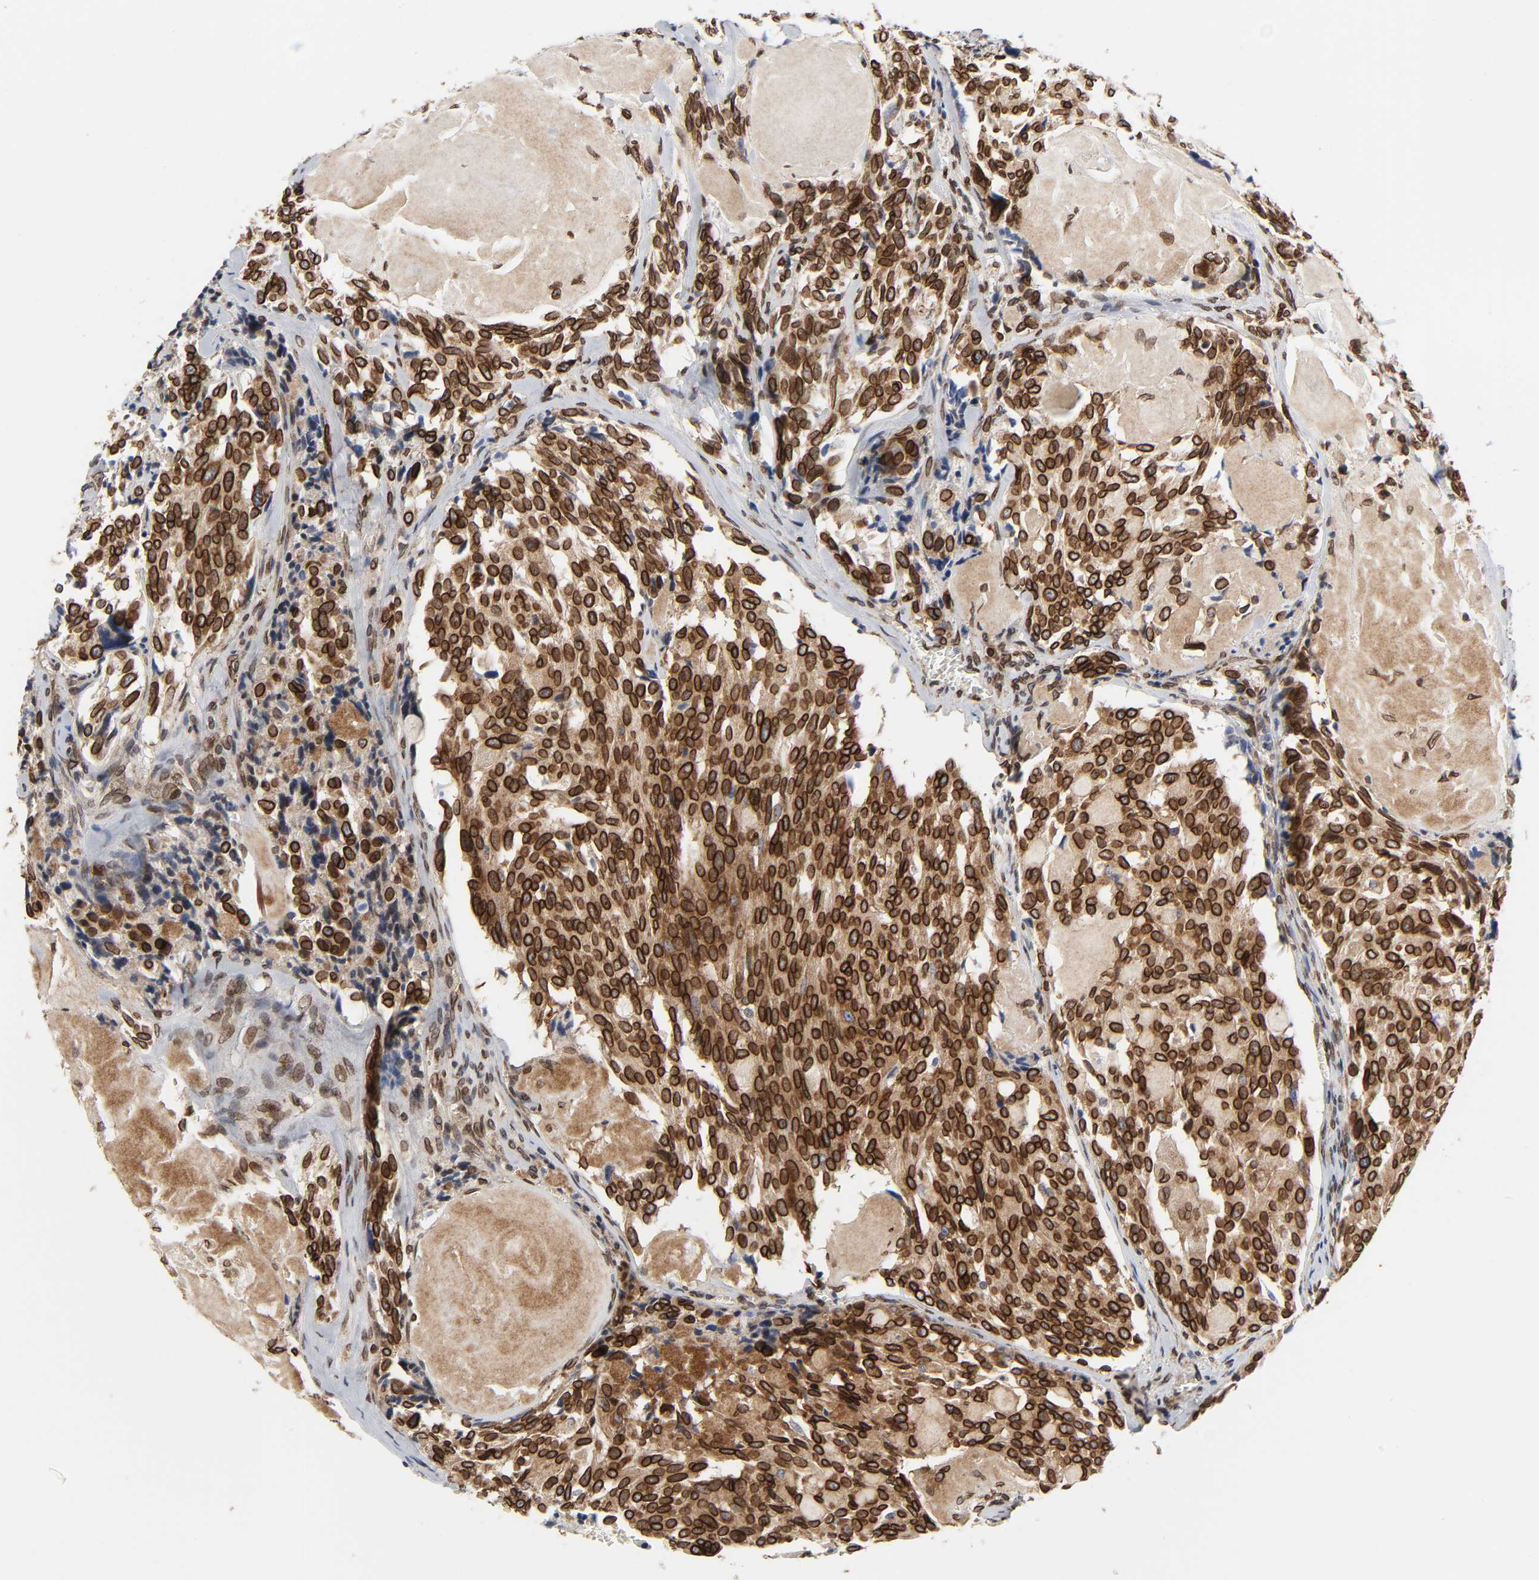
{"staining": {"intensity": "strong", "quantity": ">75%", "location": "cytoplasmic/membranous,nuclear"}, "tissue": "thyroid cancer", "cell_type": "Tumor cells", "image_type": "cancer", "snomed": [{"axis": "morphology", "description": "Carcinoma, NOS"}, {"axis": "morphology", "description": "Carcinoid, malignant, NOS"}, {"axis": "topography", "description": "Thyroid gland"}], "caption": "Immunohistochemical staining of human thyroid cancer (carcinoid (malignant)) shows strong cytoplasmic/membranous and nuclear protein positivity in approximately >75% of tumor cells. Immunohistochemistry (ihc) stains the protein in brown and the nuclei are stained blue.", "gene": "RANGAP1", "patient": {"sex": "male", "age": 33}}